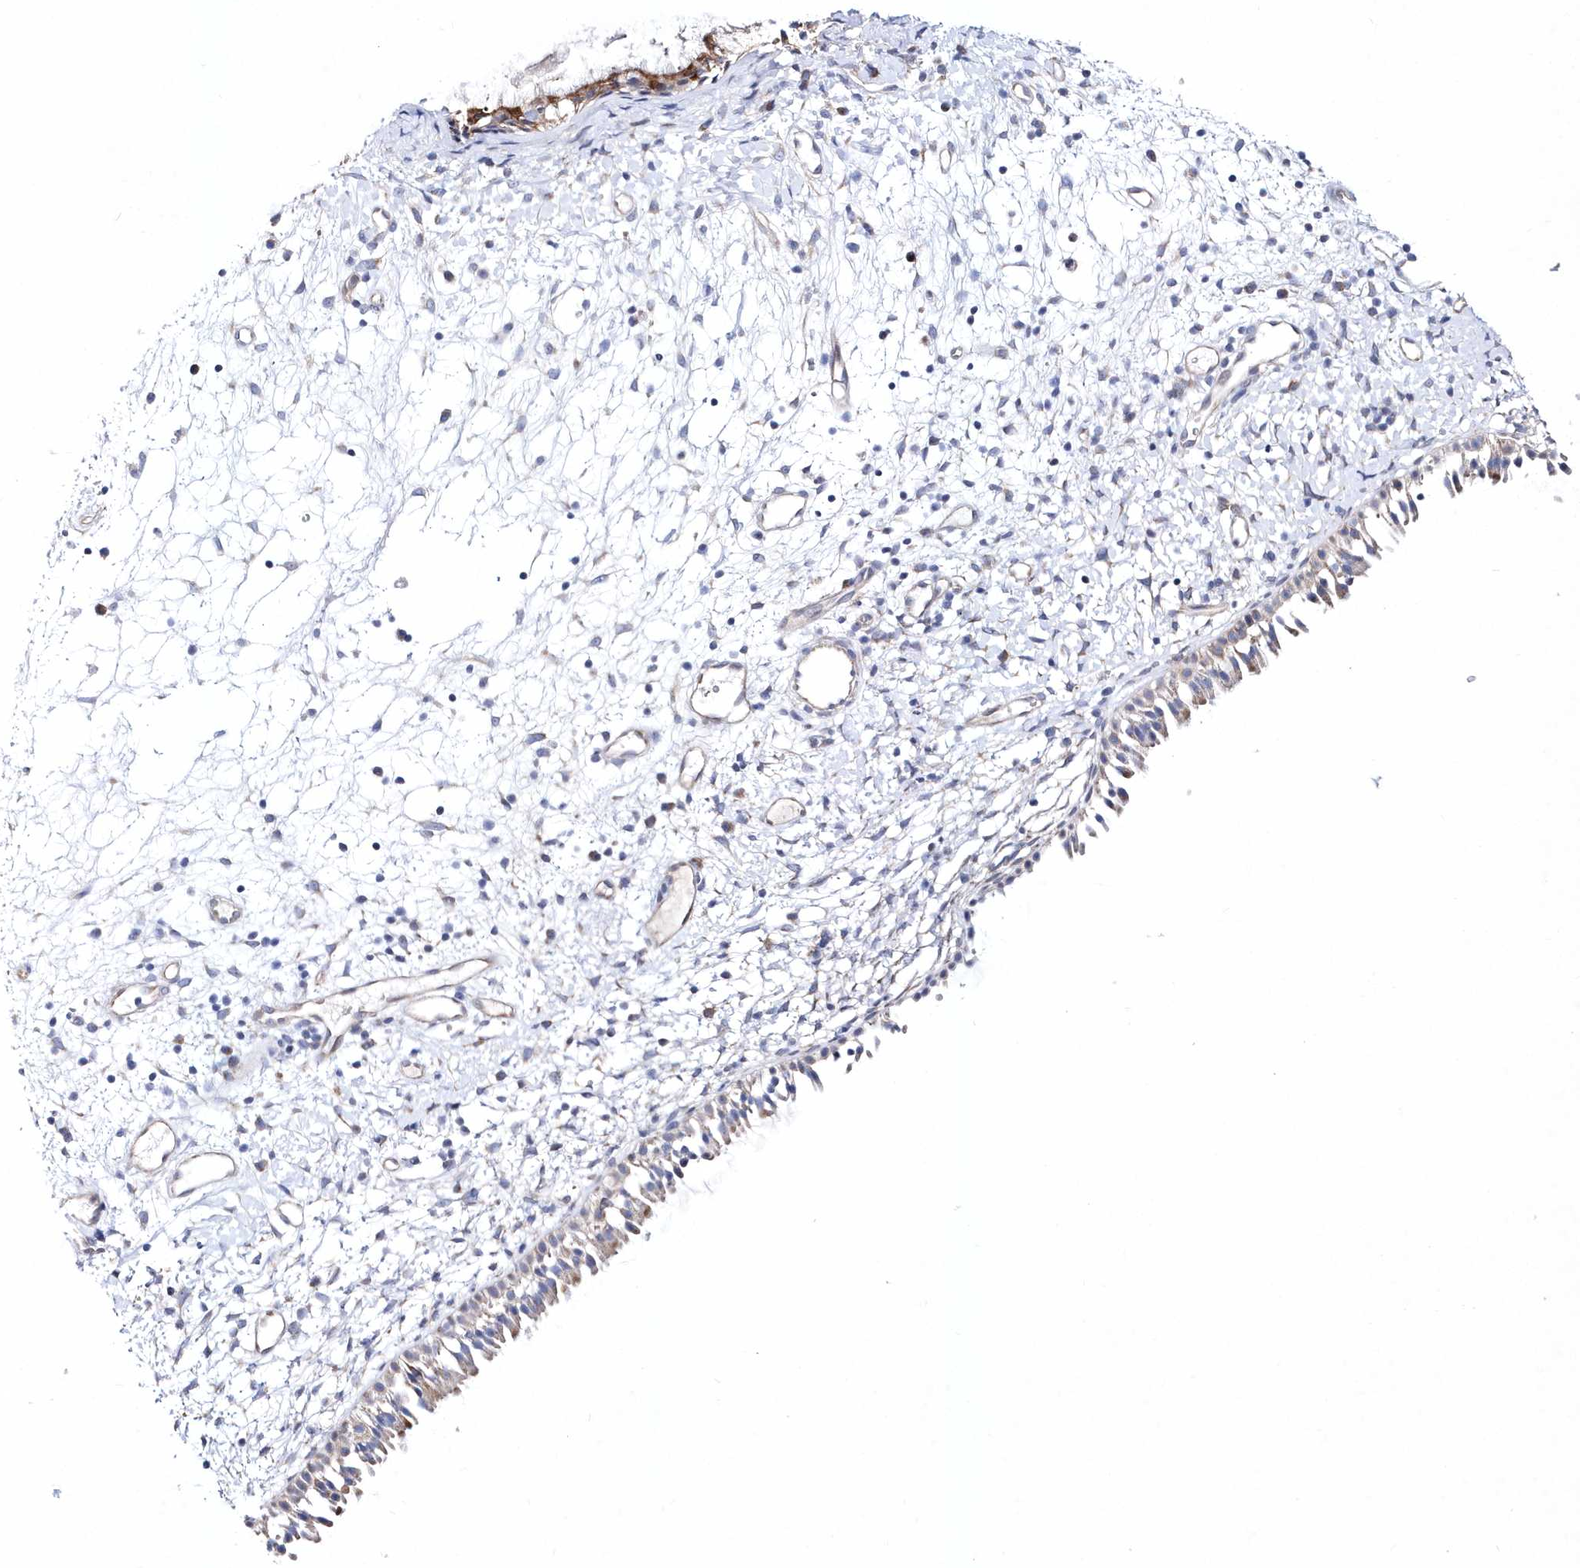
{"staining": {"intensity": "moderate", "quantity": "25%-75%", "location": "cytoplasmic/membranous"}, "tissue": "nasopharynx", "cell_type": "Respiratory epithelial cells", "image_type": "normal", "snomed": [{"axis": "morphology", "description": "Normal tissue, NOS"}, {"axis": "topography", "description": "Nasopharynx"}], "caption": "A medium amount of moderate cytoplasmic/membranous expression is identified in about 25%-75% of respiratory epithelial cells in normal nasopharynx. (DAB IHC, brown staining for protein, blue staining for nuclei).", "gene": "JKAMP", "patient": {"sex": "male", "age": 22}}